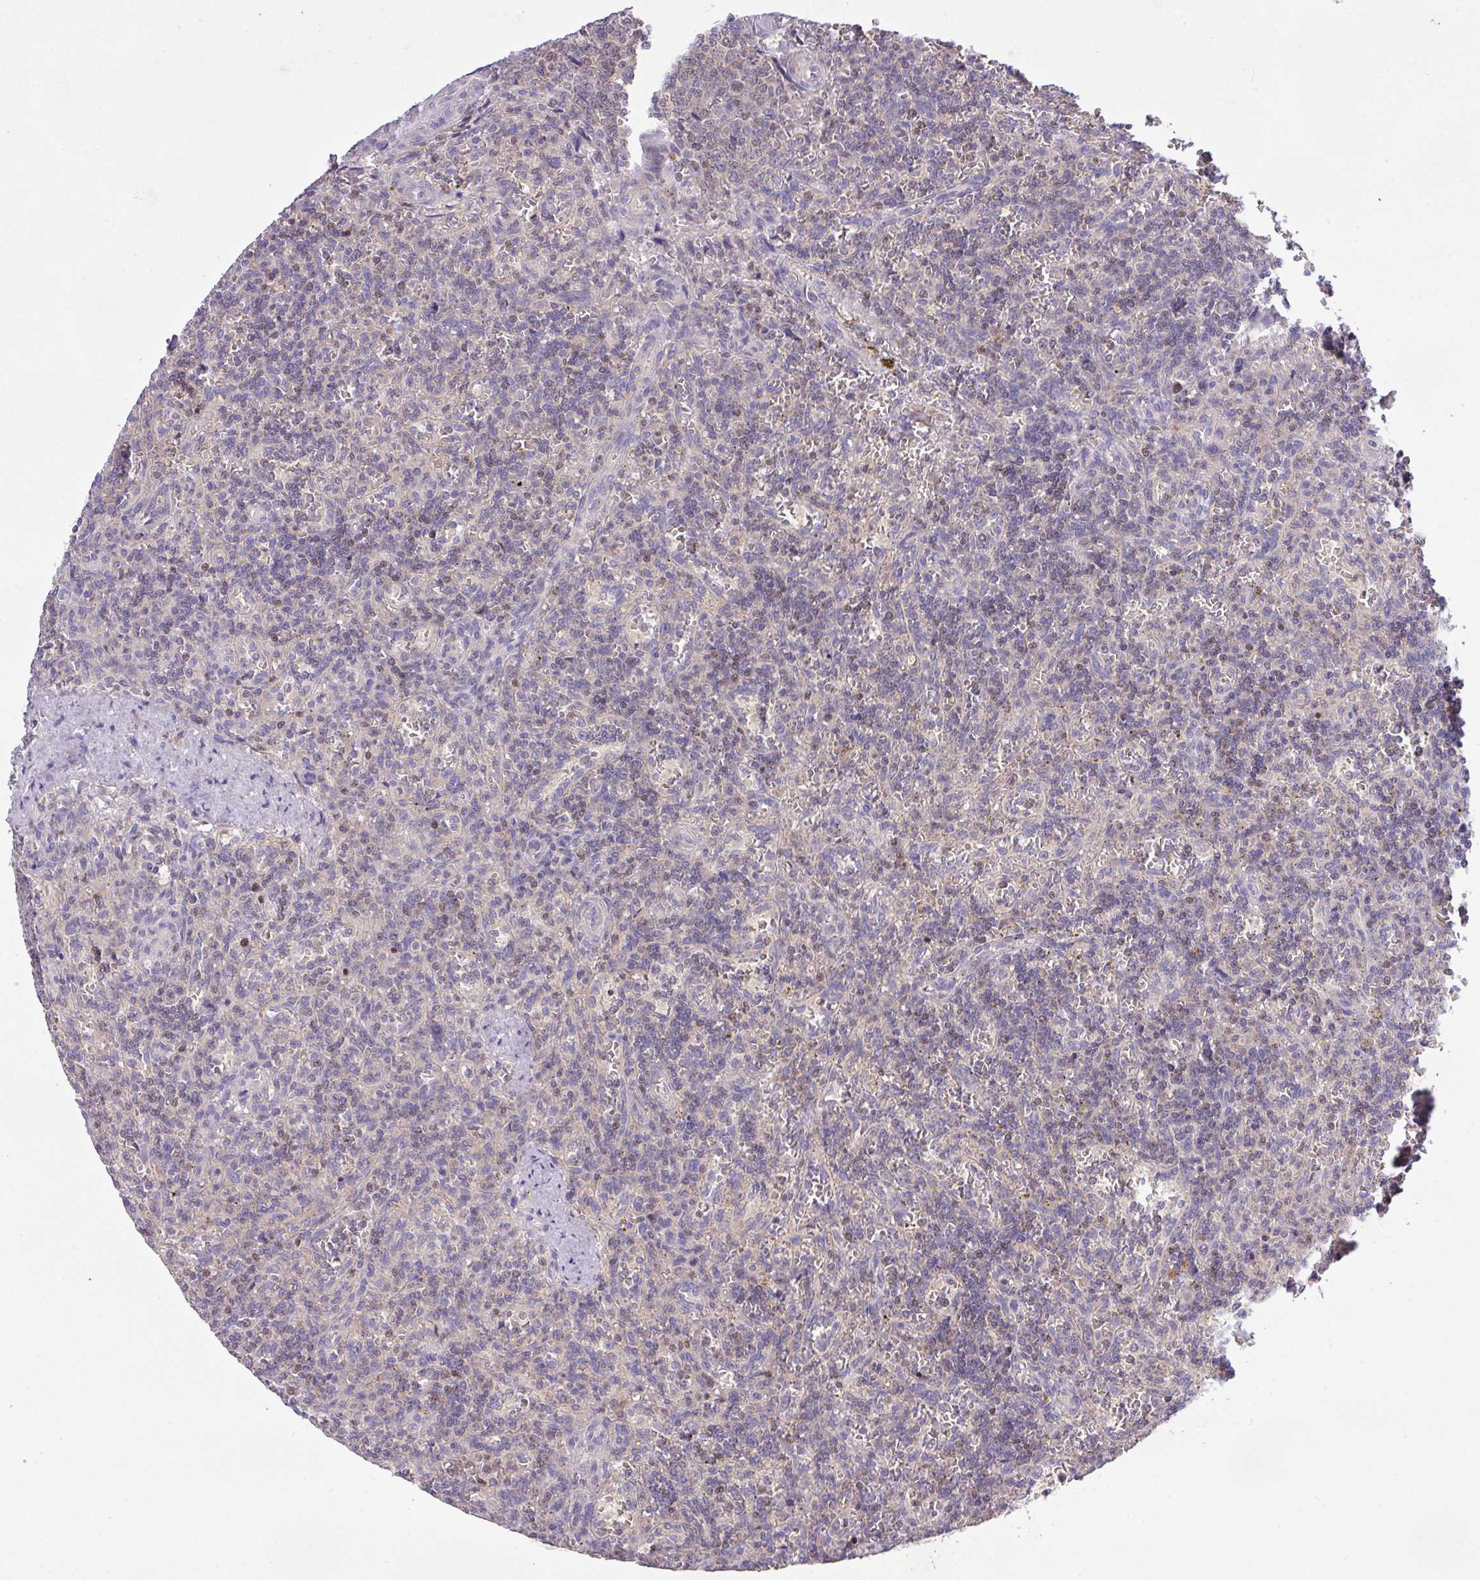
{"staining": {"intensity": "negative", "quantity": "none", "location": "none"}, "tissue": "lymphoma", "cell_type": "Tumor cells", "image_type": "cancer", "snomed": [{"axis": "morphology", "description": "Malignant lymphoma, non-Hodgkin's type, Low grade"}, {"axis": "topography", "description": "Spleen"}], "caption": "DAB immunohistochemical staining of lymphoma reveals no significant staining in tumor cells.", "gene": "ZNF394", "patient": {"sex": "male", "age": 73}}